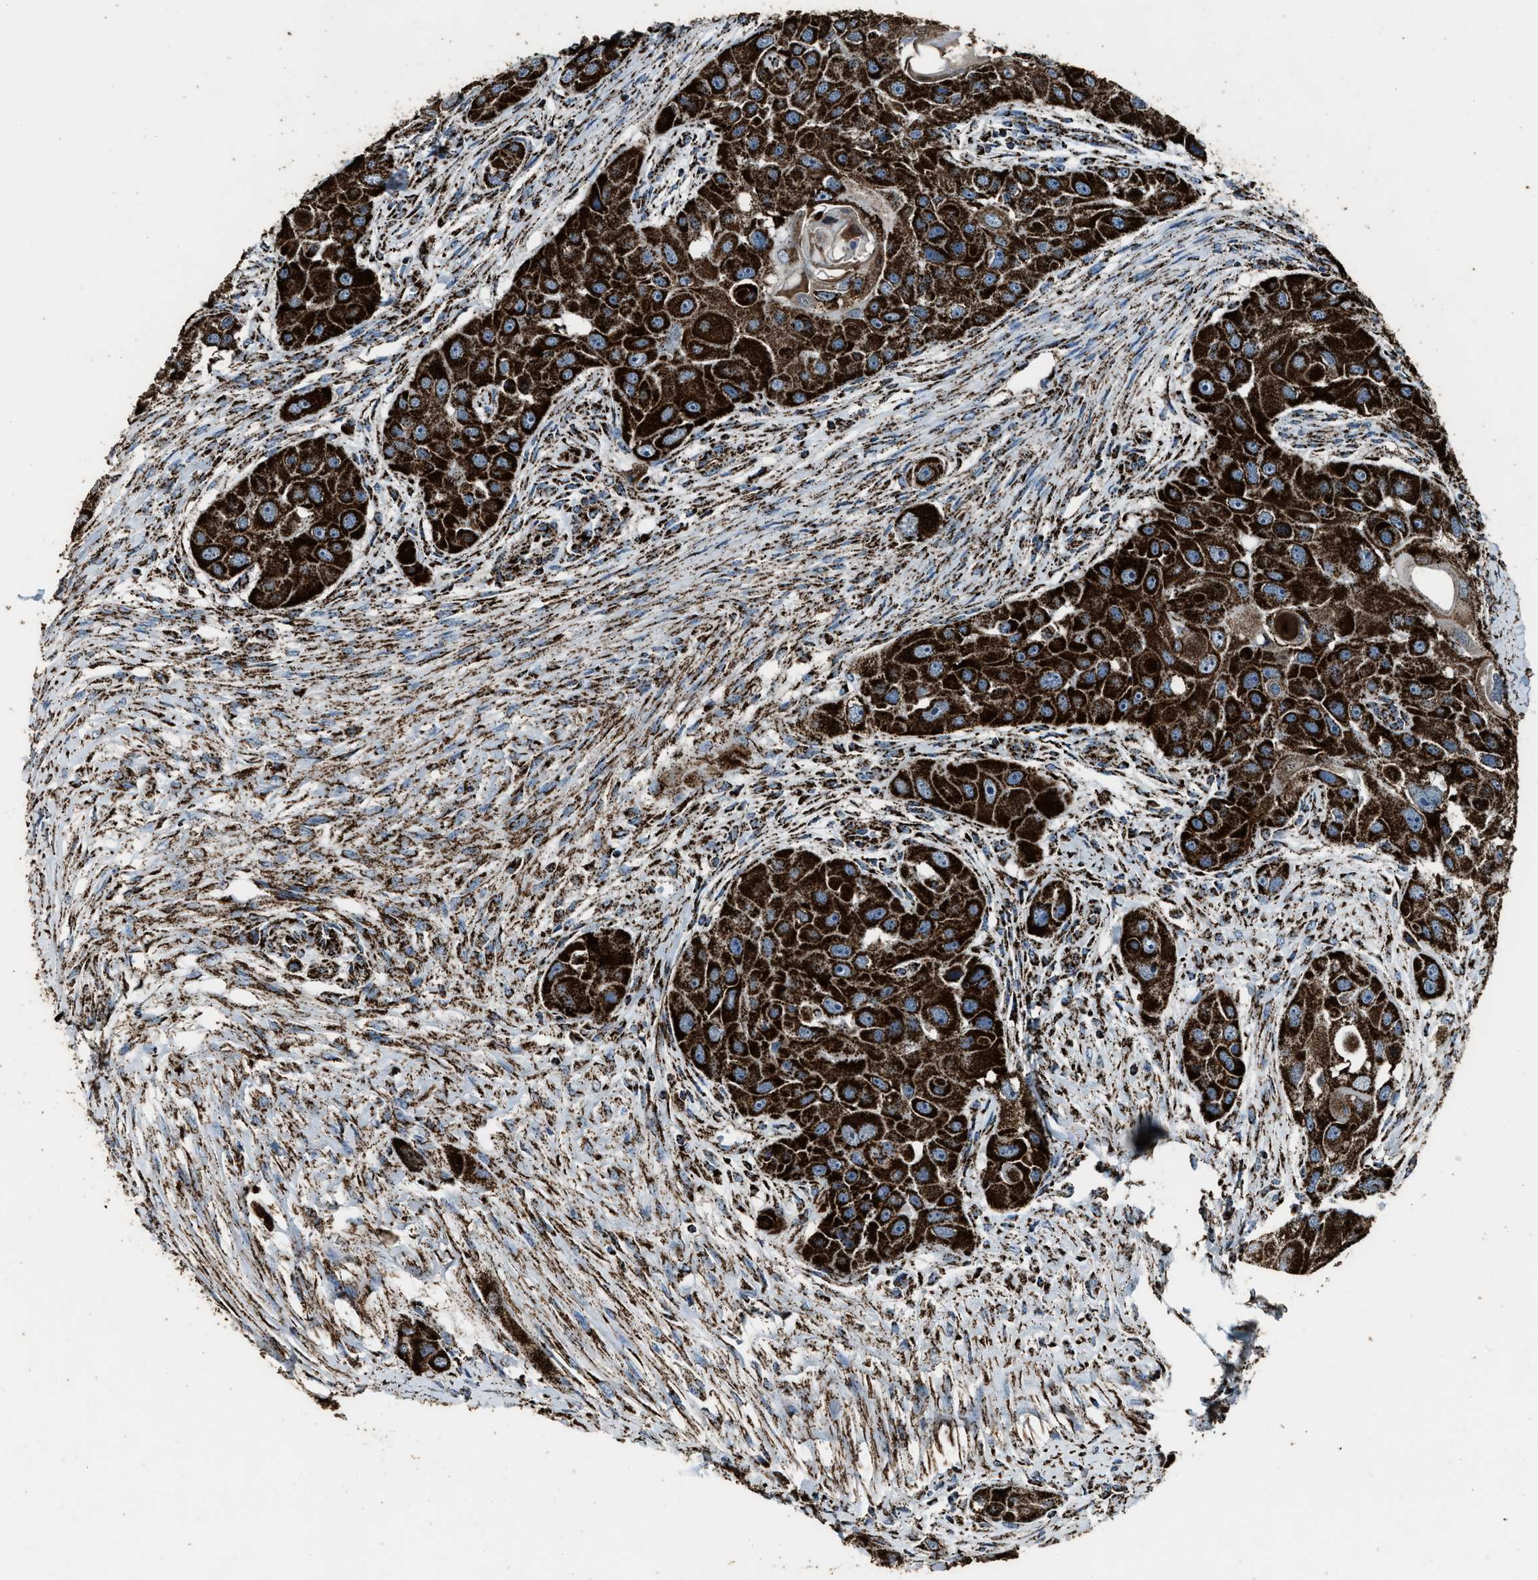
{"staining": {"intensity": "strong", "quantity": ">75%", "location": "cytoplasmic/membranous"}, "tissue": "head and neck cancer", "cell_type": "Tumor cells", "image_type": "cancer", "snomed": [{"axis": "morphology", "description": "Normal tissue, NOS"}, {"axis": "morphology", "description": "Squamous cell carcinoma, NOS"}, {"axis": "topography", "description": "Skeletal muscle"}, {"axis": "topography", "description": "Head-Neck"}], "caption": "This is an image of immunohistochemistry staining of head and neck cancer (squamous cell carcinoma), which shows strong positivity in the cytoplasmic/membranous of tumor cells.", "gene": "MDH2", "patient": {"sex": "male", "age": 51}}